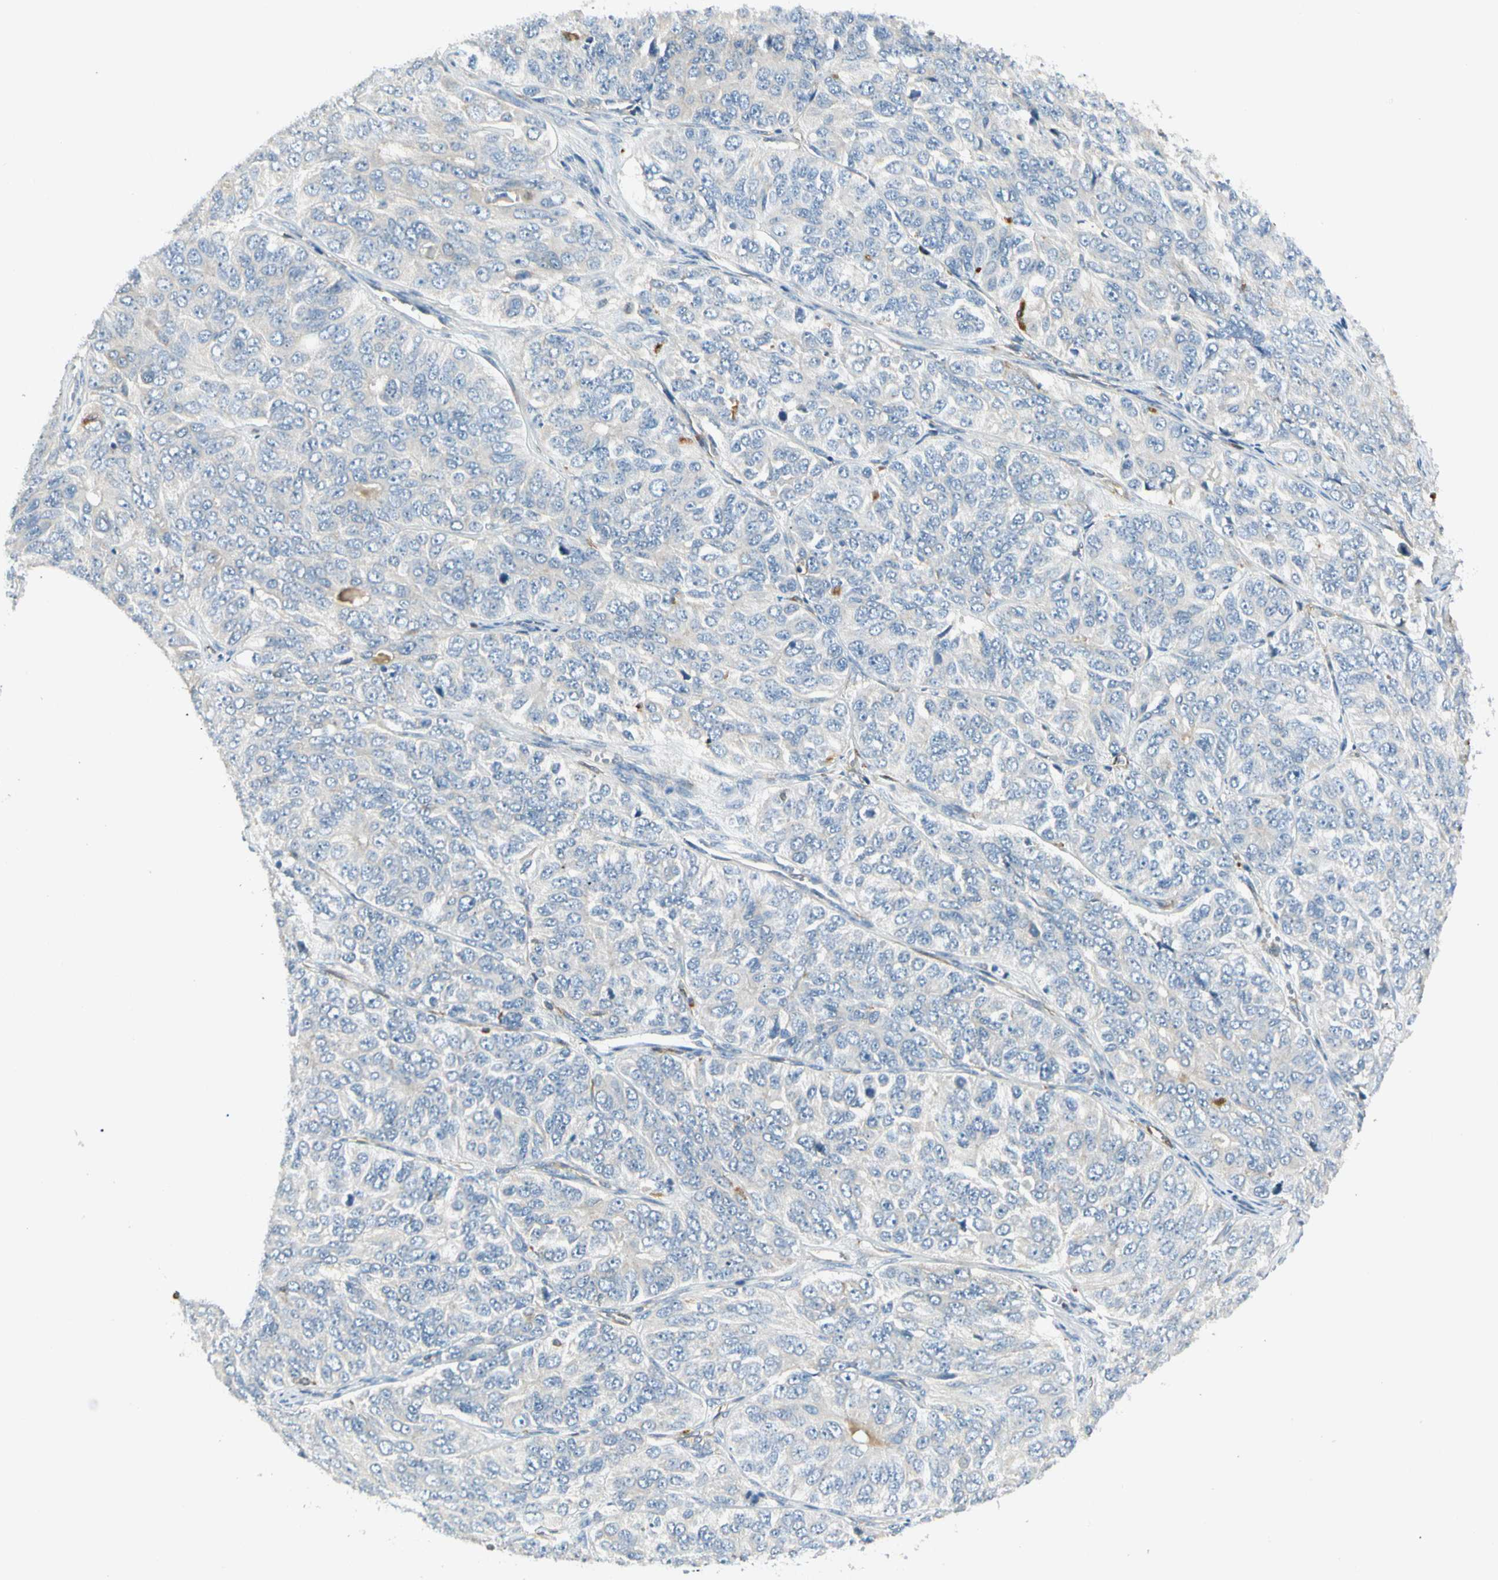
{"staining": {"intensity": "negative", "quantity": "none", "location": "none"}, "tissue": "ovarian cancer", "cell_type": "Tumor cells", "image_type": "cancer", "snomed": [{"axis": "morphology", "description": "Carcinoma, endometroid"}, {"axis": "topography", "description": "Ovary"}], "caption": "This is an immunohistochemistry photomicrograph of human ovarian cancer (endometroid carcinoma). There is no expression in tumor cells.", "gene": "LPCAT2", "patient": {"sex": "female", "age": 51}}